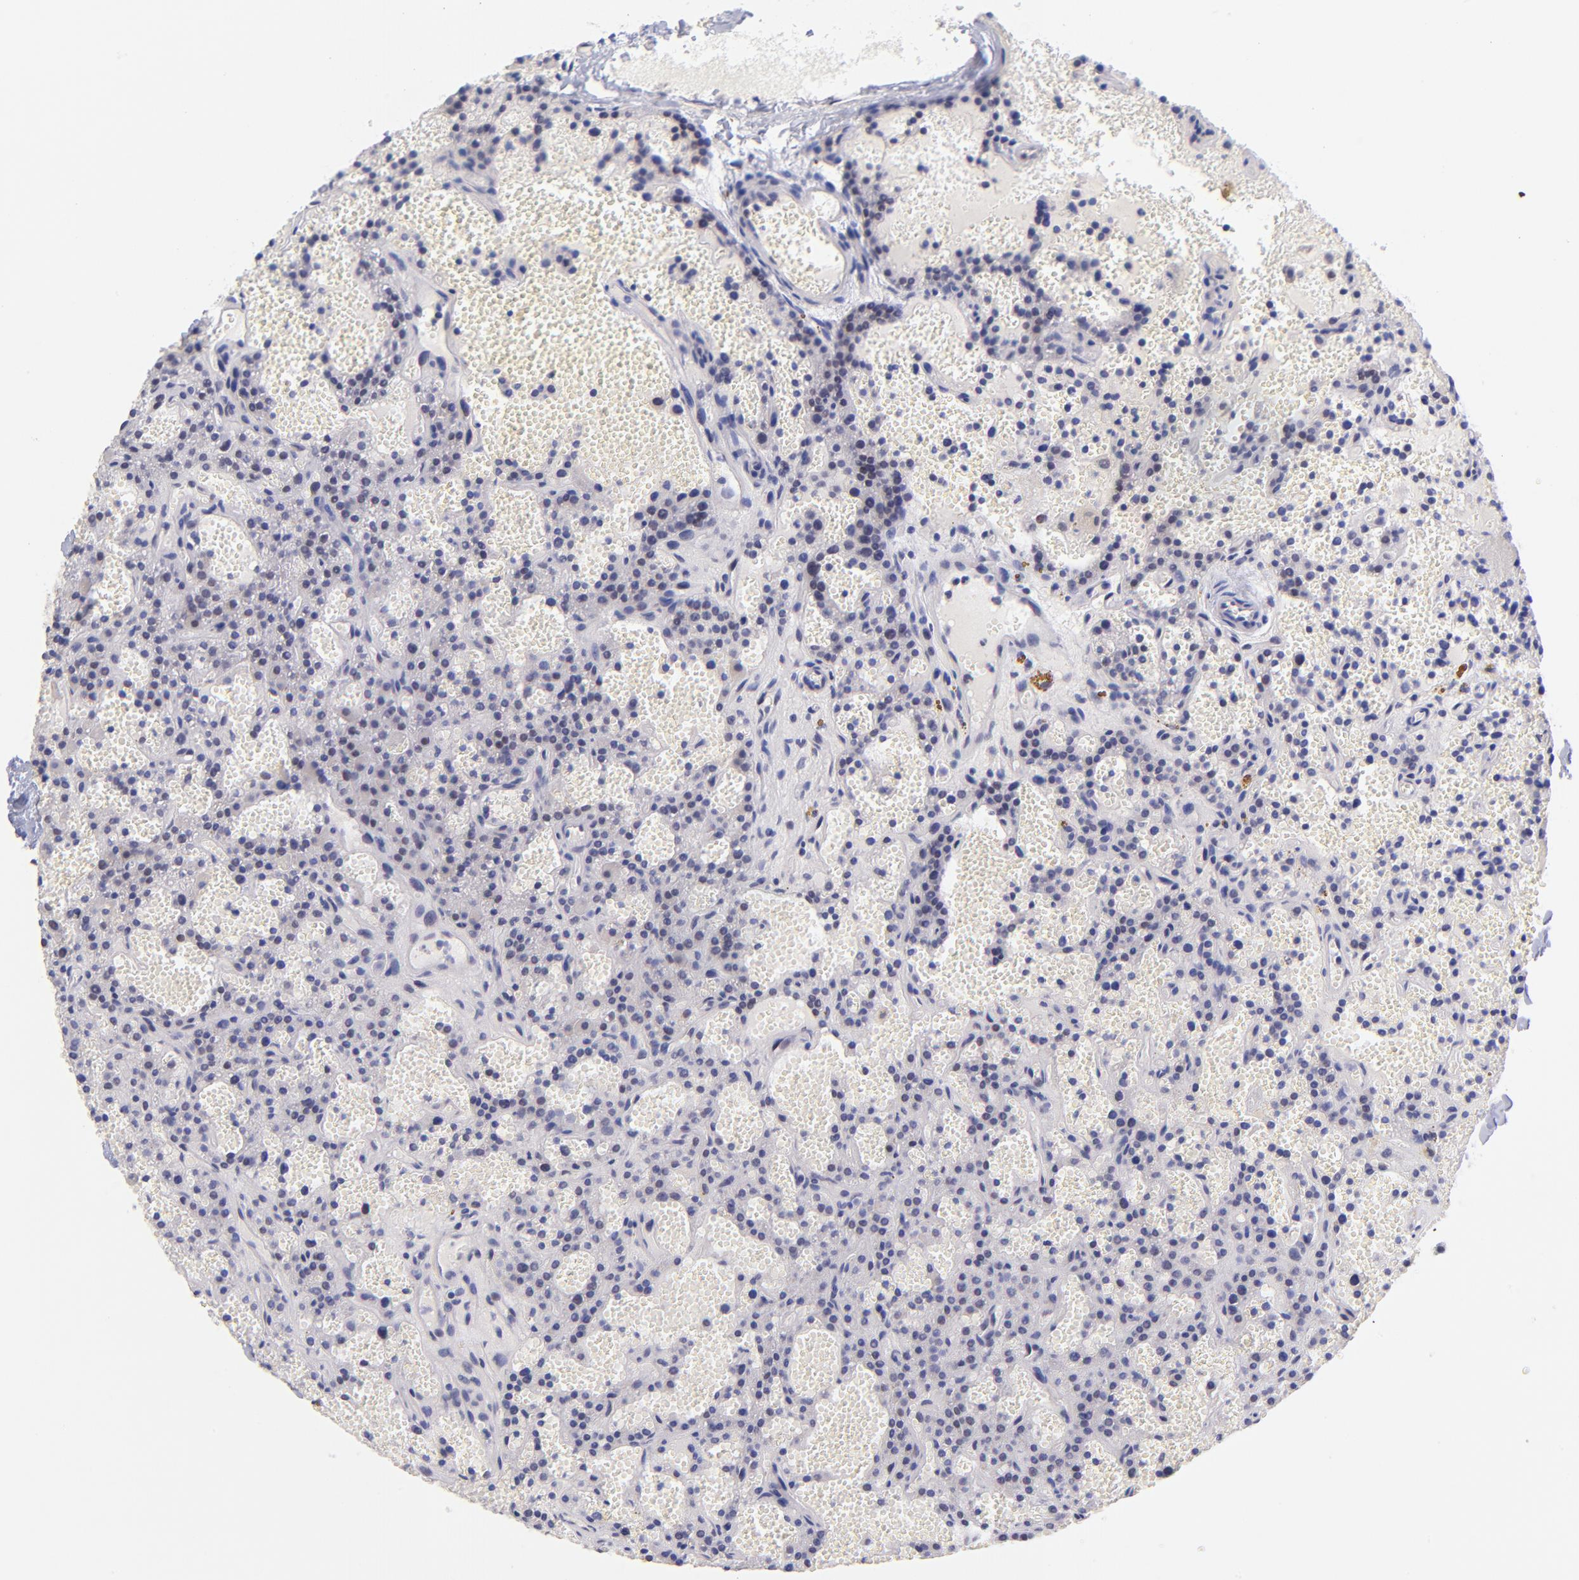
{"staining": {"intensity": "moderate", "quantity": ">75%", "location": "nuclear"}, "tissue": "parathyroid gland", "cell_type": "Glandular cells", "image_type": "normal", "snomed": [{"axis": "morphology", "description": "Normal tissue, NOS"}, {"axis": "topography", "description": "Parathyroid gland"}], "caption": "Immunohistochemistry (IHC) staining of unremarkable parathyroid gland, which exhibits medium levels of moderate nuclear expression in about >75% of glandular cells indicating moderate nuclear protein expression. The staining was performed using DAB (3,3'-diaminobenzidine) (brown) for protein detection and nuclei were counterstained in hematoxylin (blue).", "gene": "SOX6", "patient": {"sex": "male", "age": 25}}